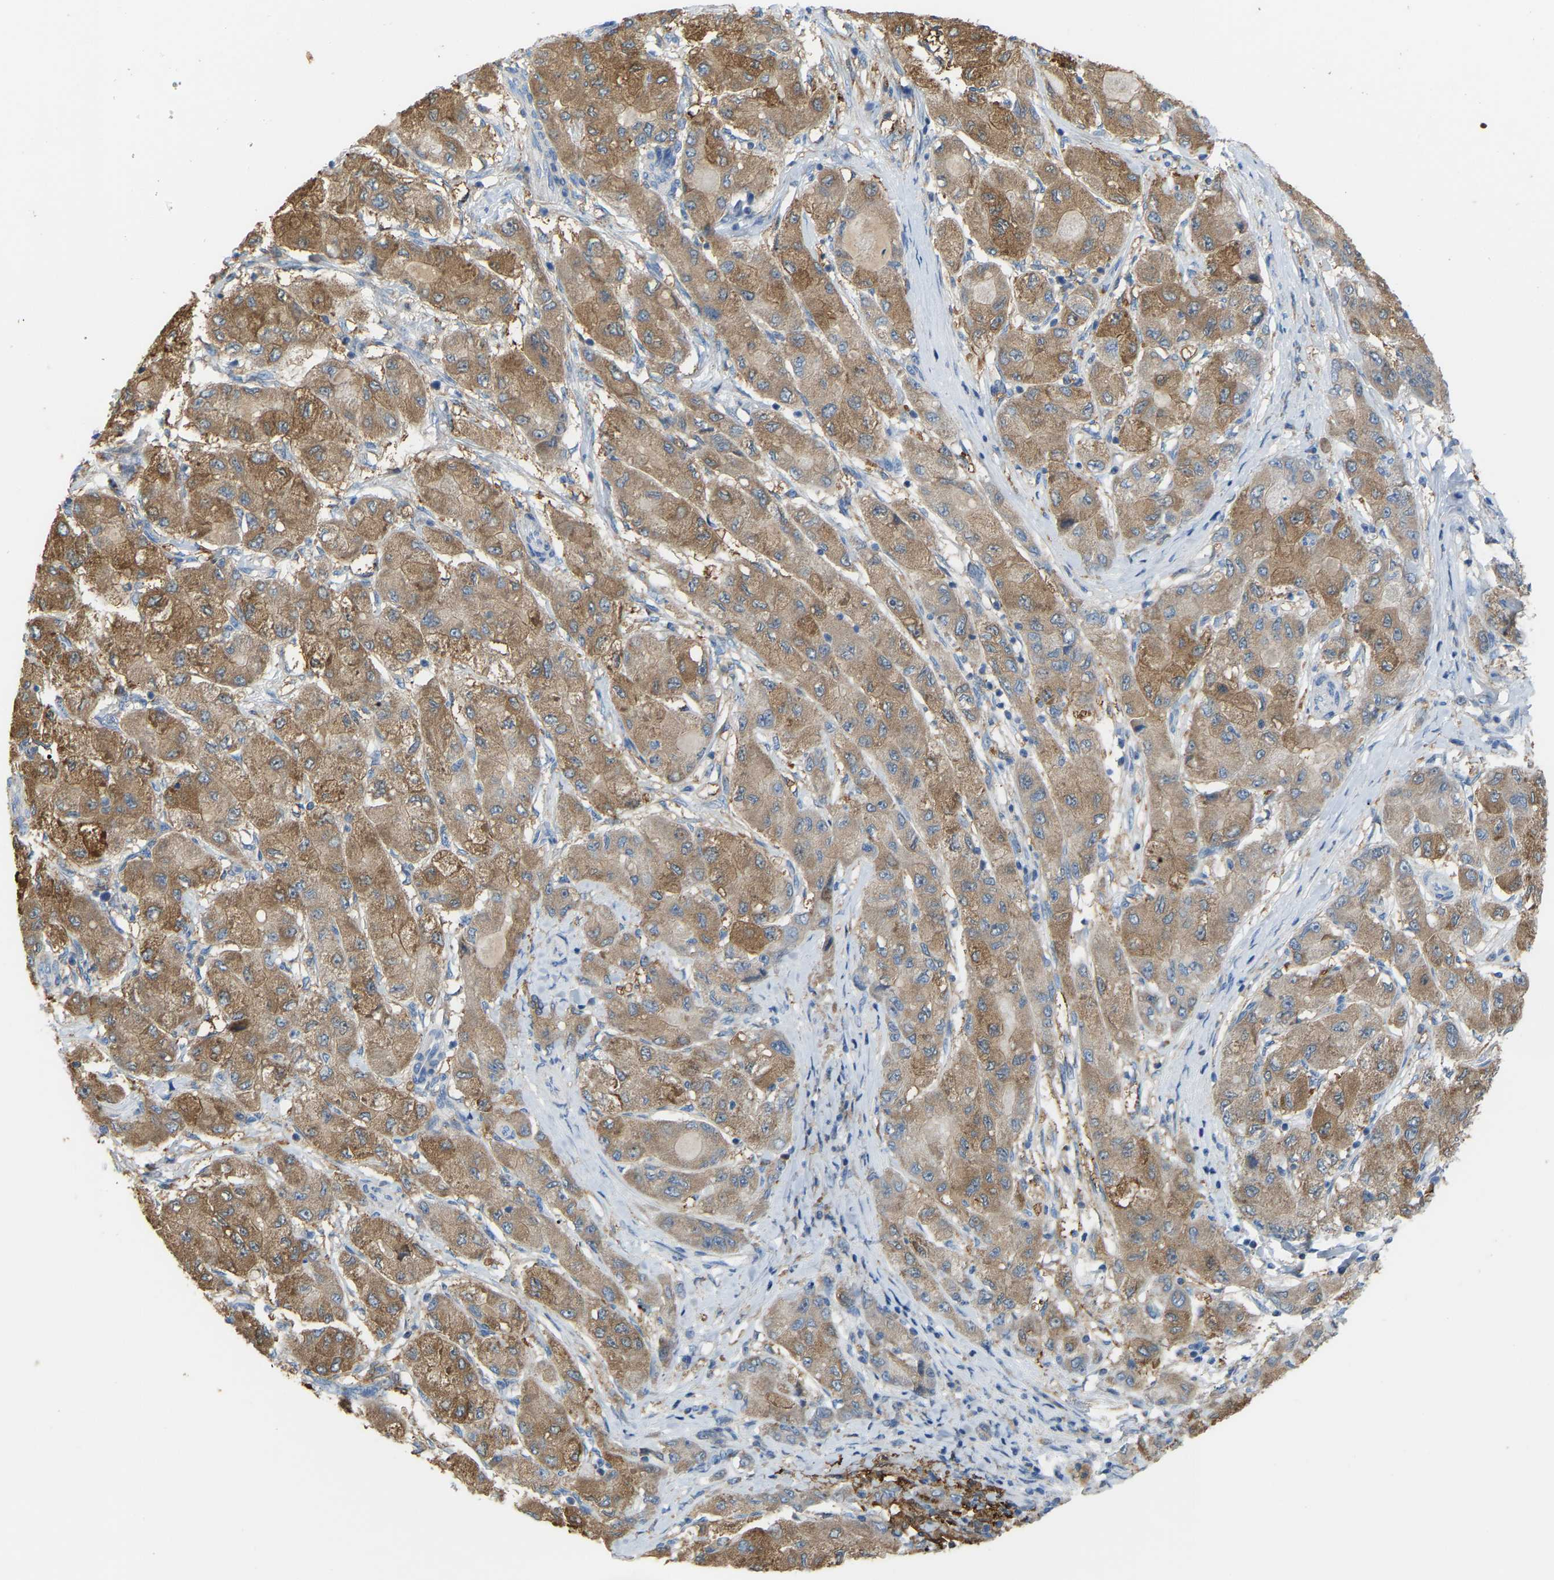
{"staining": {"intensity": "moderate", "quantity": ">75%", "location": "cytoplasmic/membranous"}, "tissue": "liver cancer", "cell_type": "Tumor cells", "image_type": "cancer", "snomed": [{"axis": "morphology", "description": "Carcinoma, Hepatocellular, NOS"}, {"axis": "topography", "description": "Liver"}], "caption": "Protein staining of hepatocellular carcinoma (liver) tissue reveals moderate cytoplasmic/membranous staining in approximately >75% of tumor cells.", "gene": "CROT", "patient": {"sex": "male", "age": 80}}